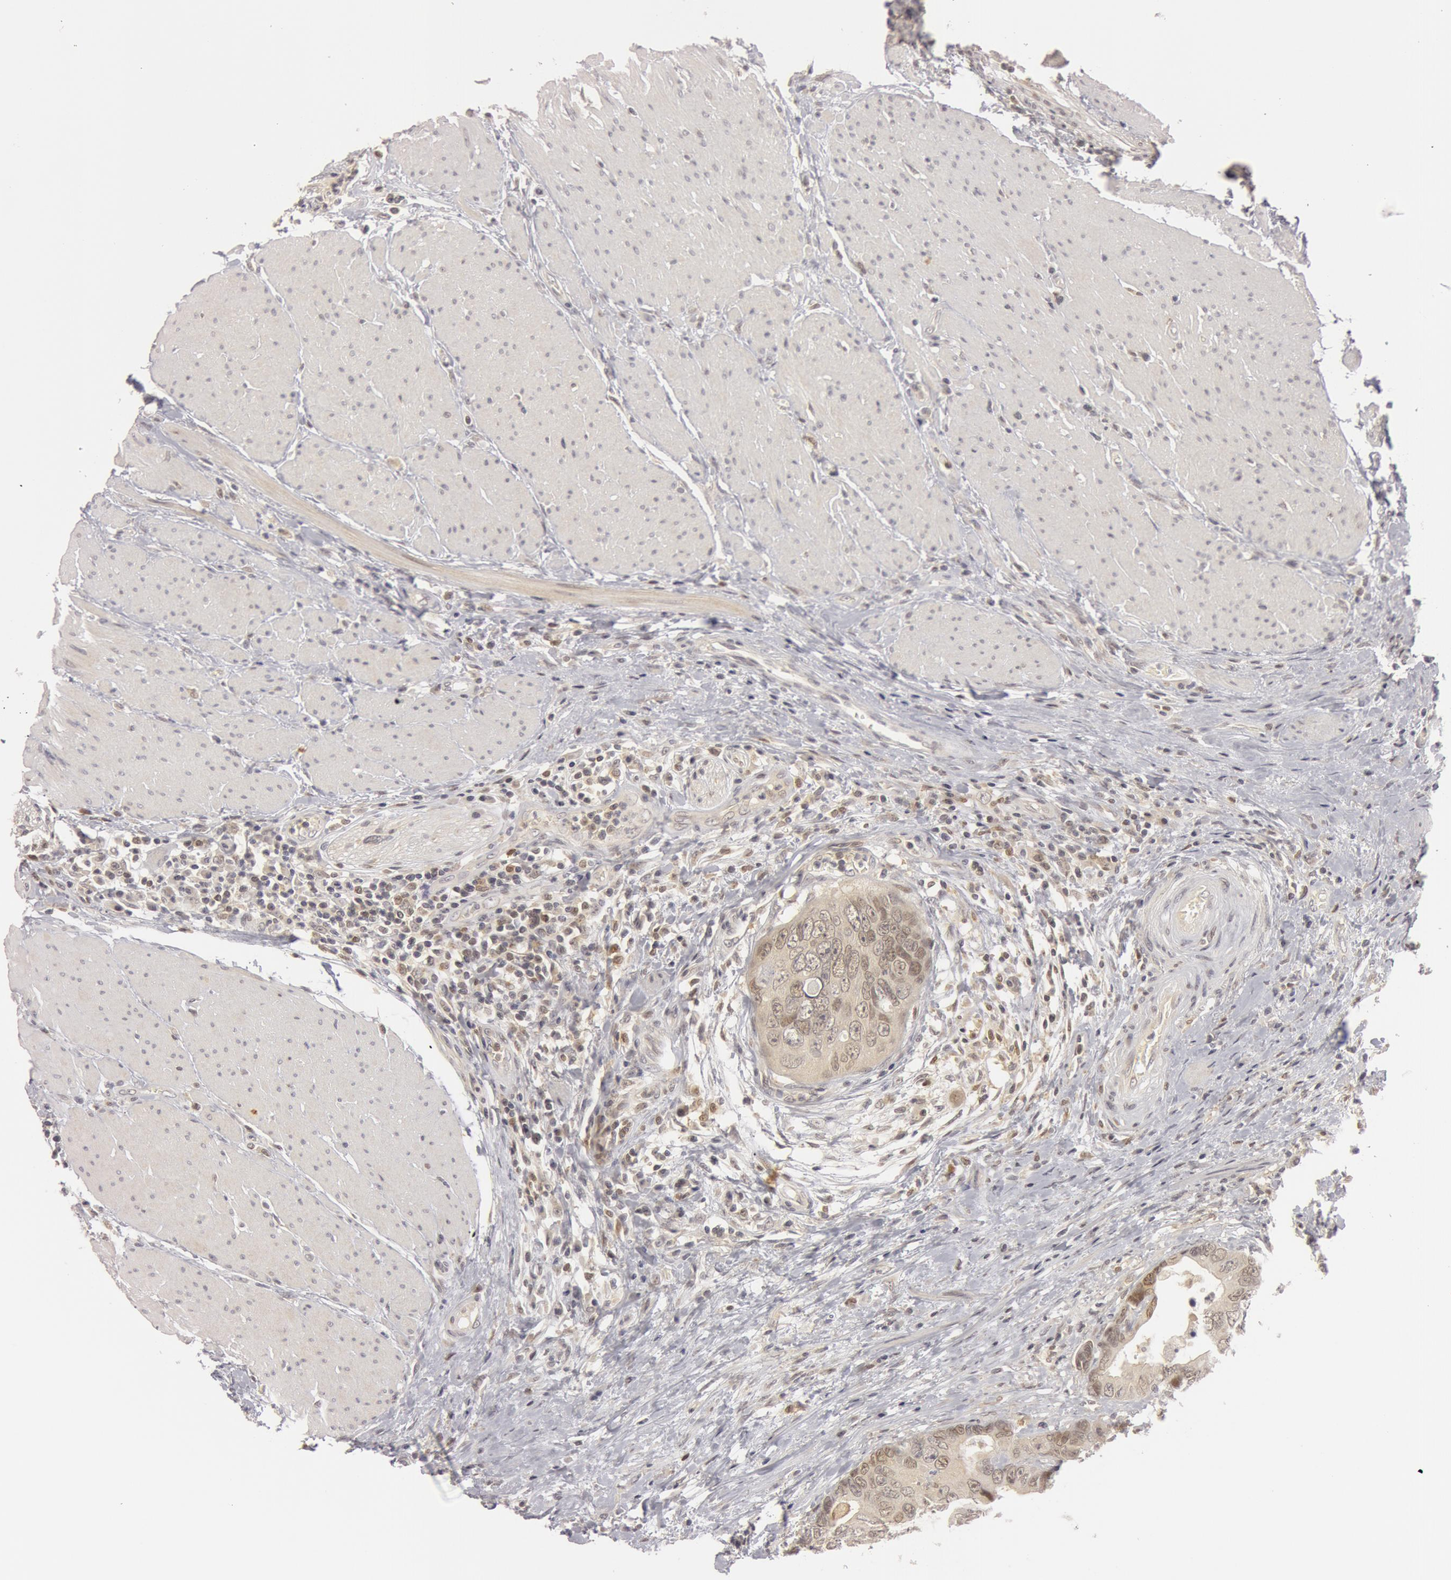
{"staining": {"intensity": "weak", "quantity": ">75%", "location": "nuclear"}, "tissue": "colorectal cancer", "cell_type": "Tumor cells", "image_type": "cancer", "snomed": [{"axis": "morphology", "description": "Adenocarcinoma, NOS"}, {"axis": "topography", "description": "Rectum"}], "caption": "A photomicrograph showing weak nuclear positivity in approximately >75% of tumor cells in adenocarcinoma (colorectal), as visualized by brown immunohistochemical staining.", "gene": "OASL", "patient": {"sex": "female", "age": 67}}